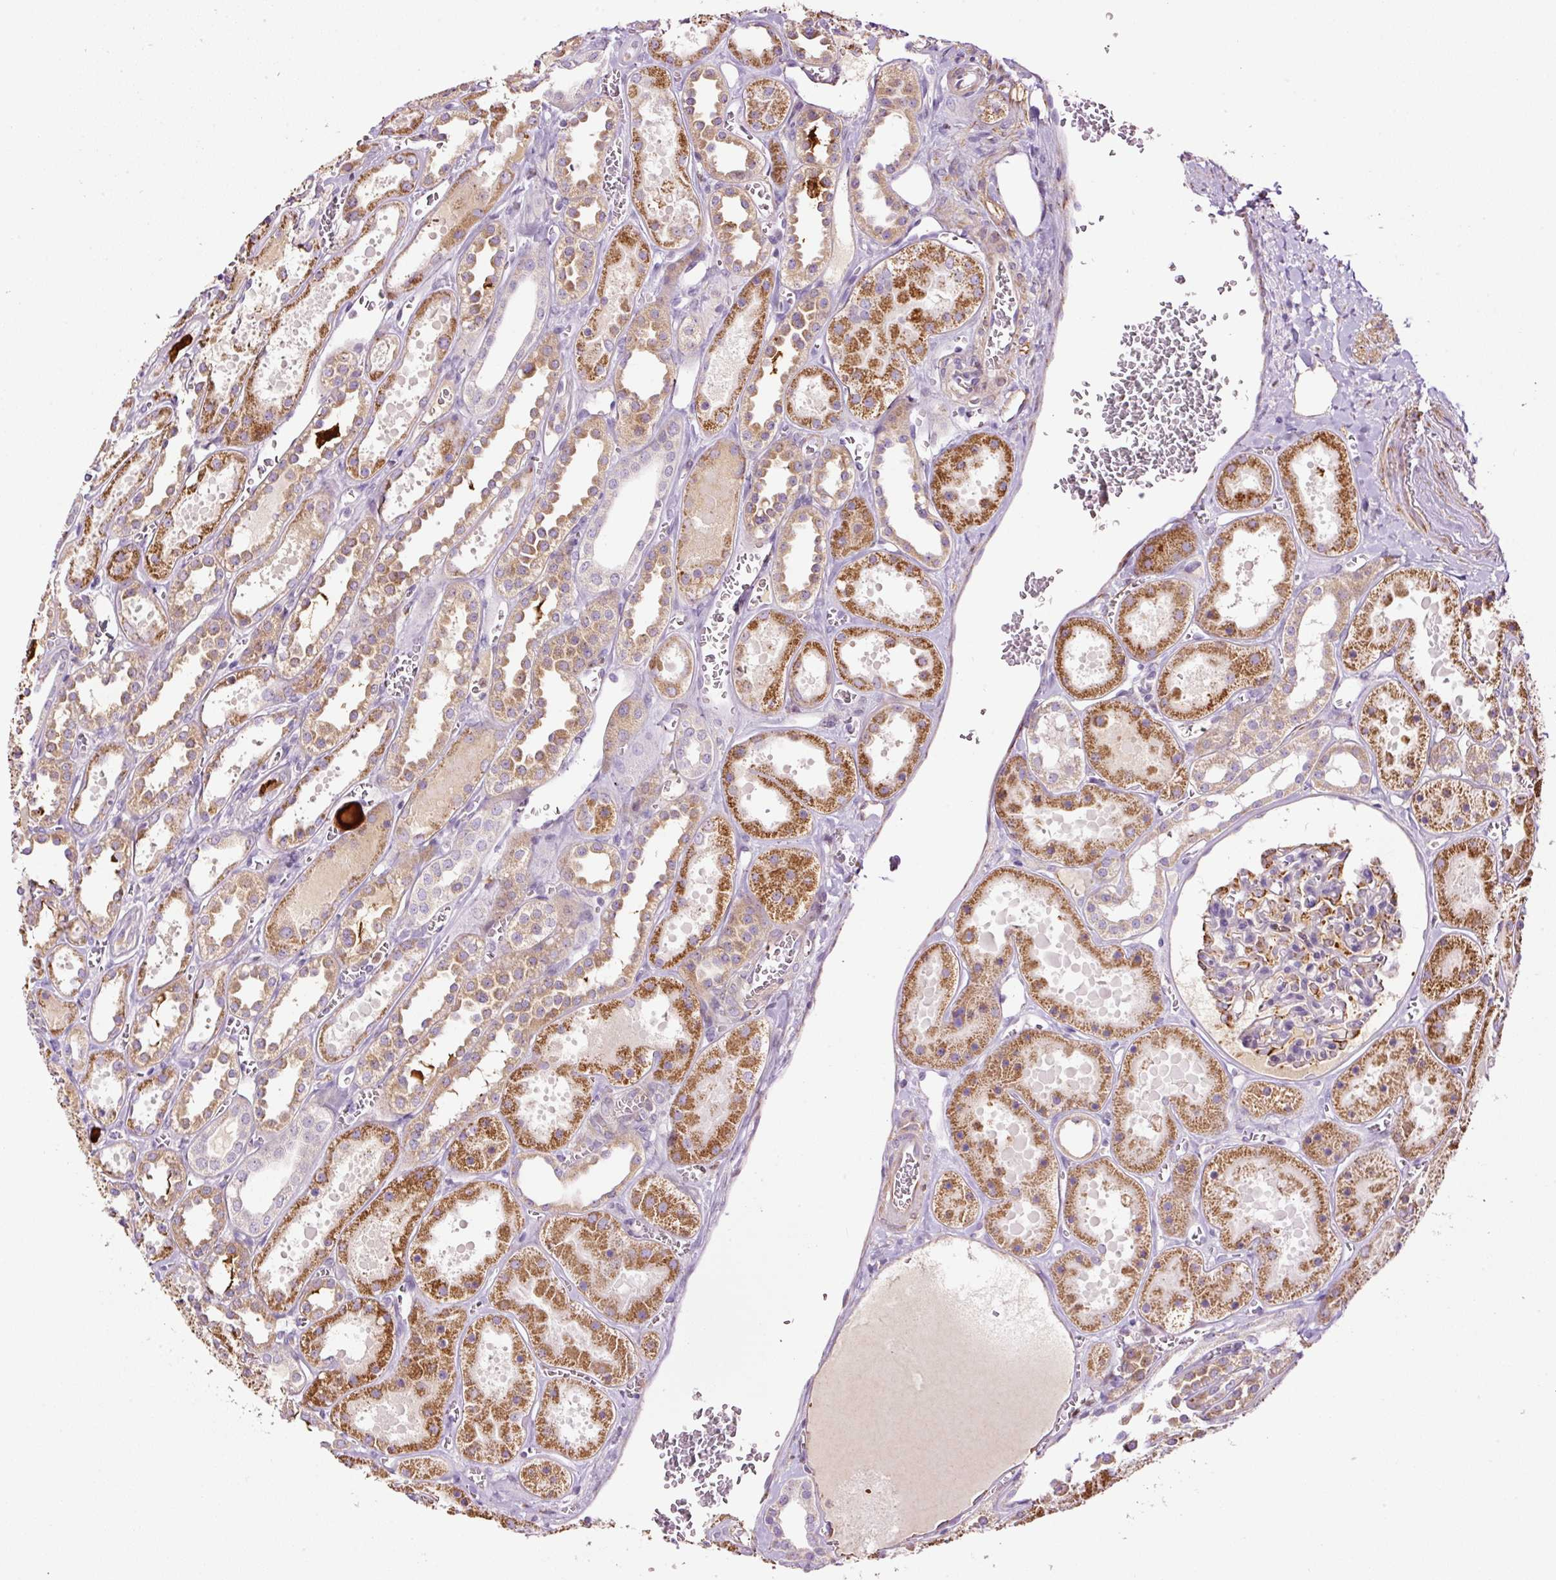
{"staining": {"intensity": "moderate", "quantity": "<25%", "location": "cytoplasmic/membranous"}, "tissue": "kidney", "cell_type": "Cells in glomeruli", "image_type": "normal", "snomed": [{"axis": "morphology", "description": "Normal tissue, NOS"}, {"axis": "topography", "description": "Kidney"}], "caption": "A photomicrograph of kidney stained for a protein reveals moderate cytoplasmic/membranous brown staining in cells in glomeruli. (DAB IHC, brown staining for protein, blue staining for nuclei).", "gene": "TMEM8B", "patient": {"sex": "female", "age": 41}}